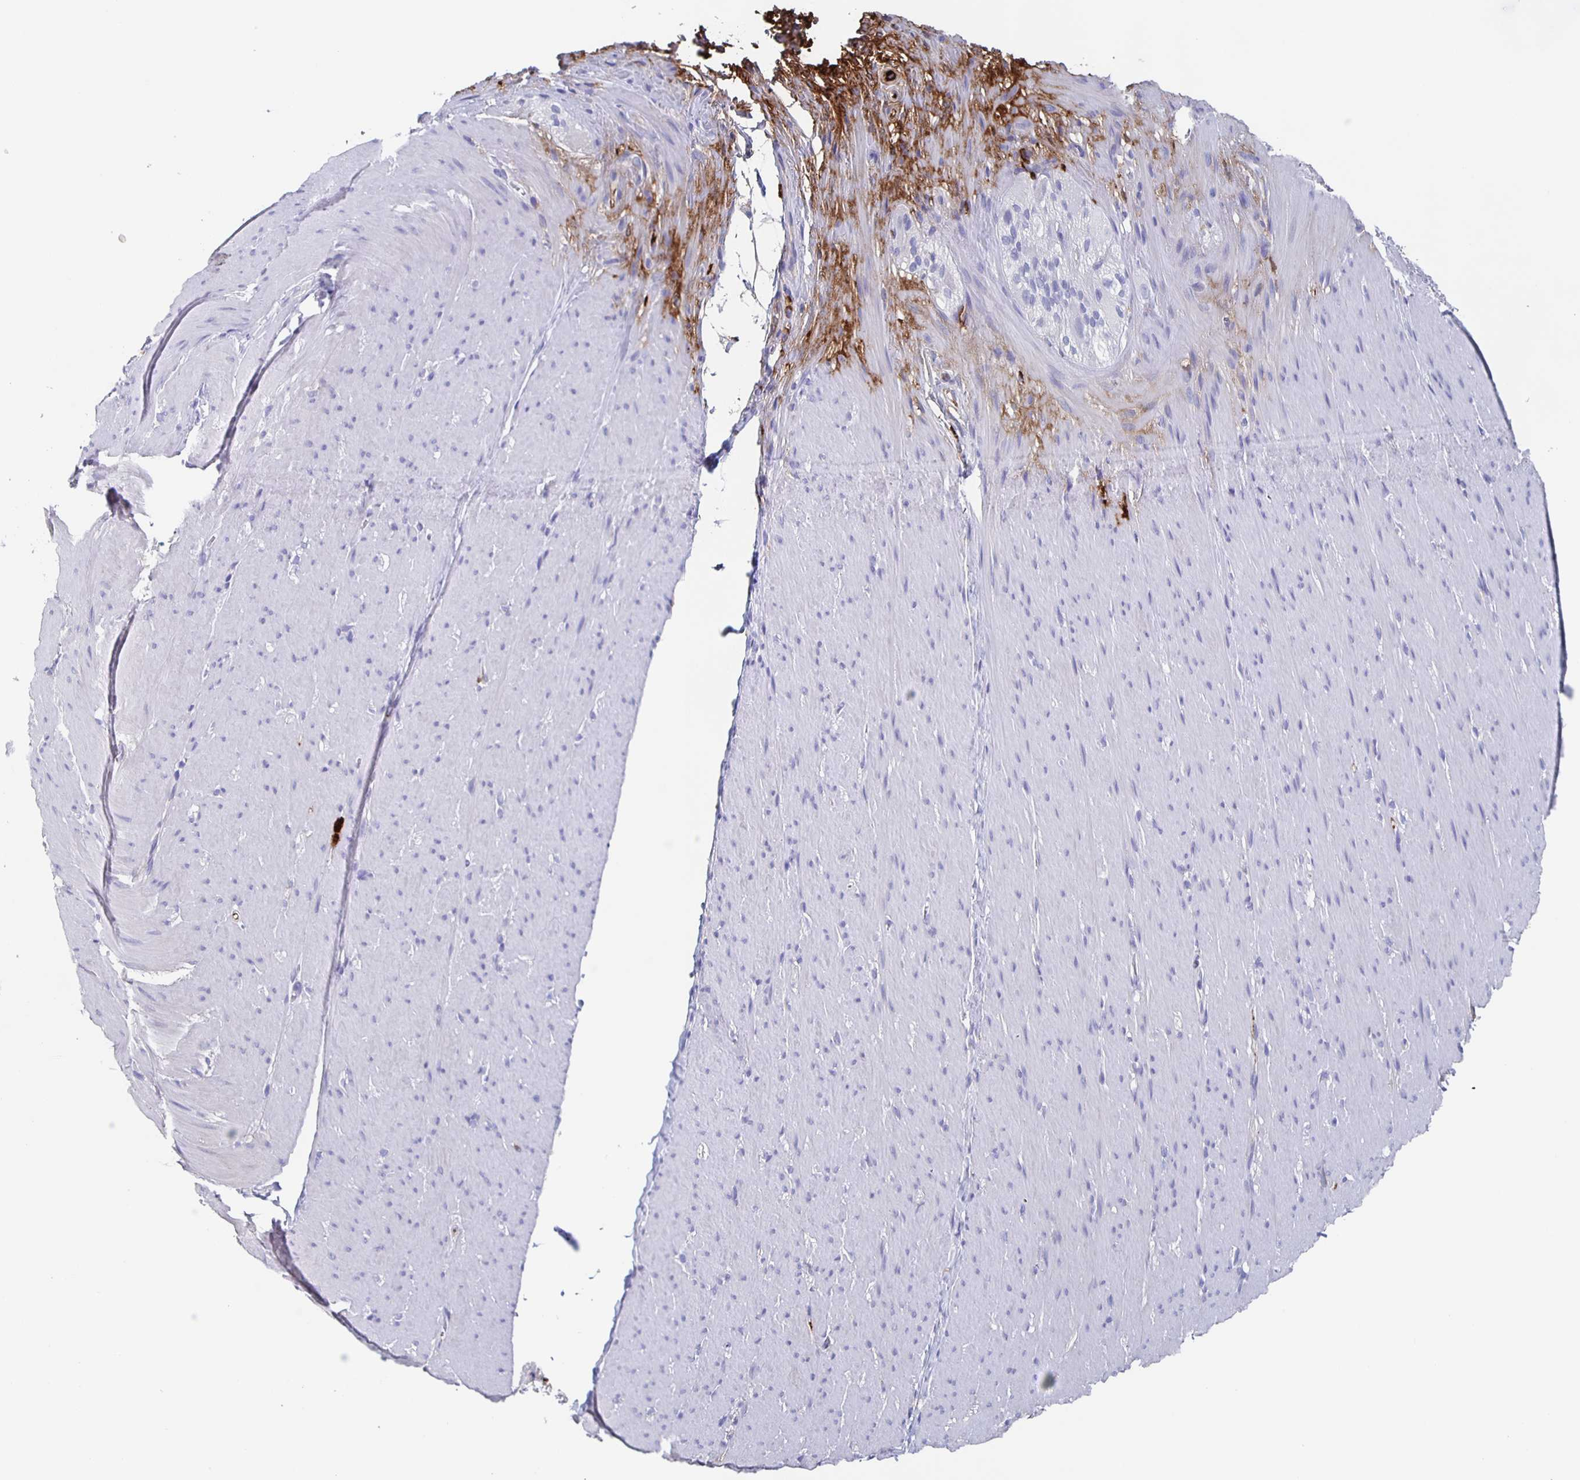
{"staining": {"intensity": "negative", "quantity": "none", "location": "none"}, "tissue": "smooth muscle", "cell_type": "Smooth muscle cells", "image_type": "normal", "snomed": [{"axis": "morphology", "description": "Normal tissue, NOS"}, {"axis": "topography", "description": "Smooth muscle"}, {"axis": "topography", "description": "Rectum"}], "caption": "High power microscopy photomicrograph of an immunohistochemistry (IHC) photomicrograph of normal smooth muscle, revealing no significant positivity in smooth muscle cells.", "gene": "FGA", "patient": {"sex": "male", "age": 53}}